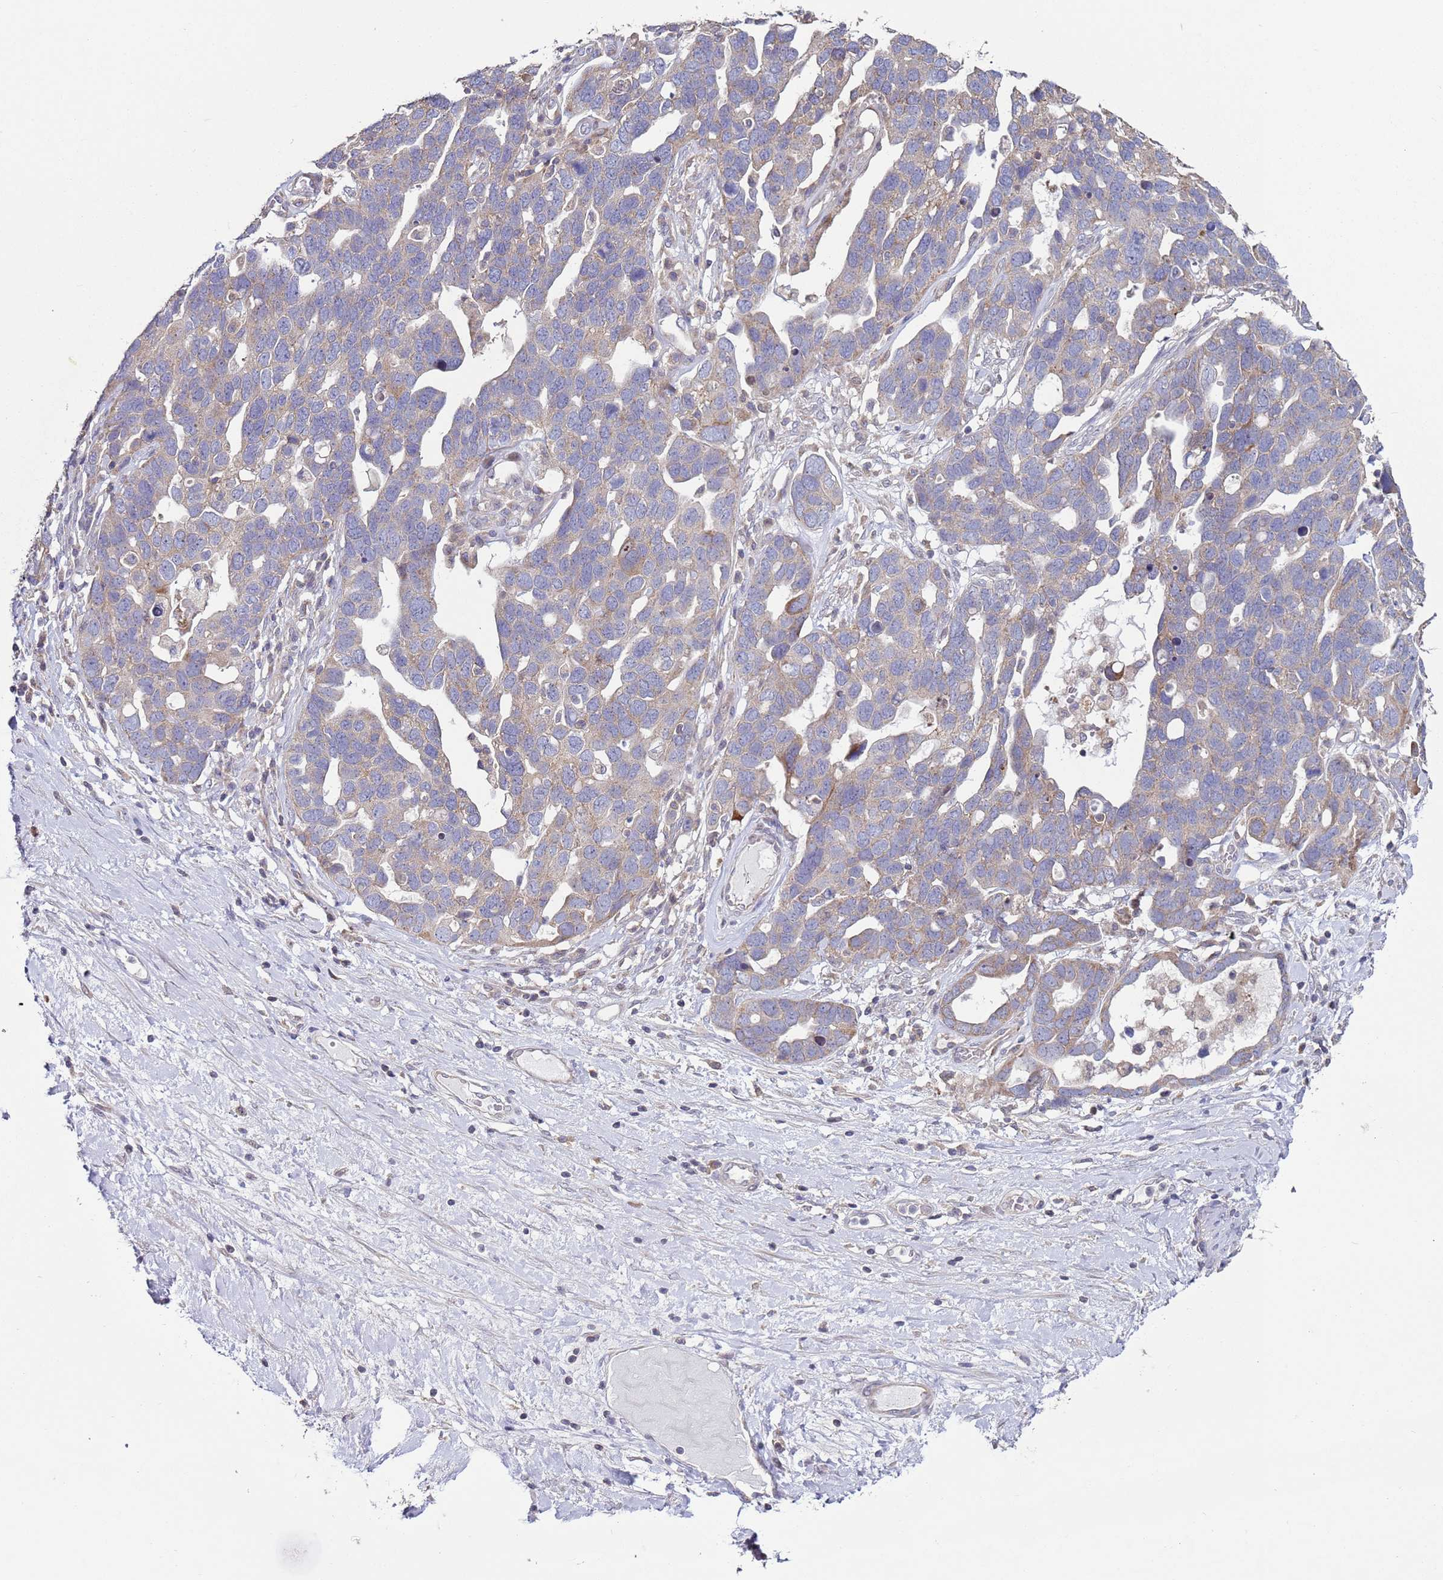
{"staining": {"intensity": "weak", "quantity": "<25%", "location": "cytoplasmic/membranous"}, "tissue": "ovarian cancer", "cell_type": "Tumor cells", "image_type": "cancer", "snomed": [{"axis": "morphology", "description": "Cystadenocarcinoma, serous, NOS"}, {"axis": "topography", "description": "Ovary"}], "caption": "DAB immunohistochemical staining of ovarian cancer (serous cystadenocarcinoma) reveals no significant staining in tumor cells.", "gene": "DIP2B", "patient": {"sex": "female", "age": 54}}